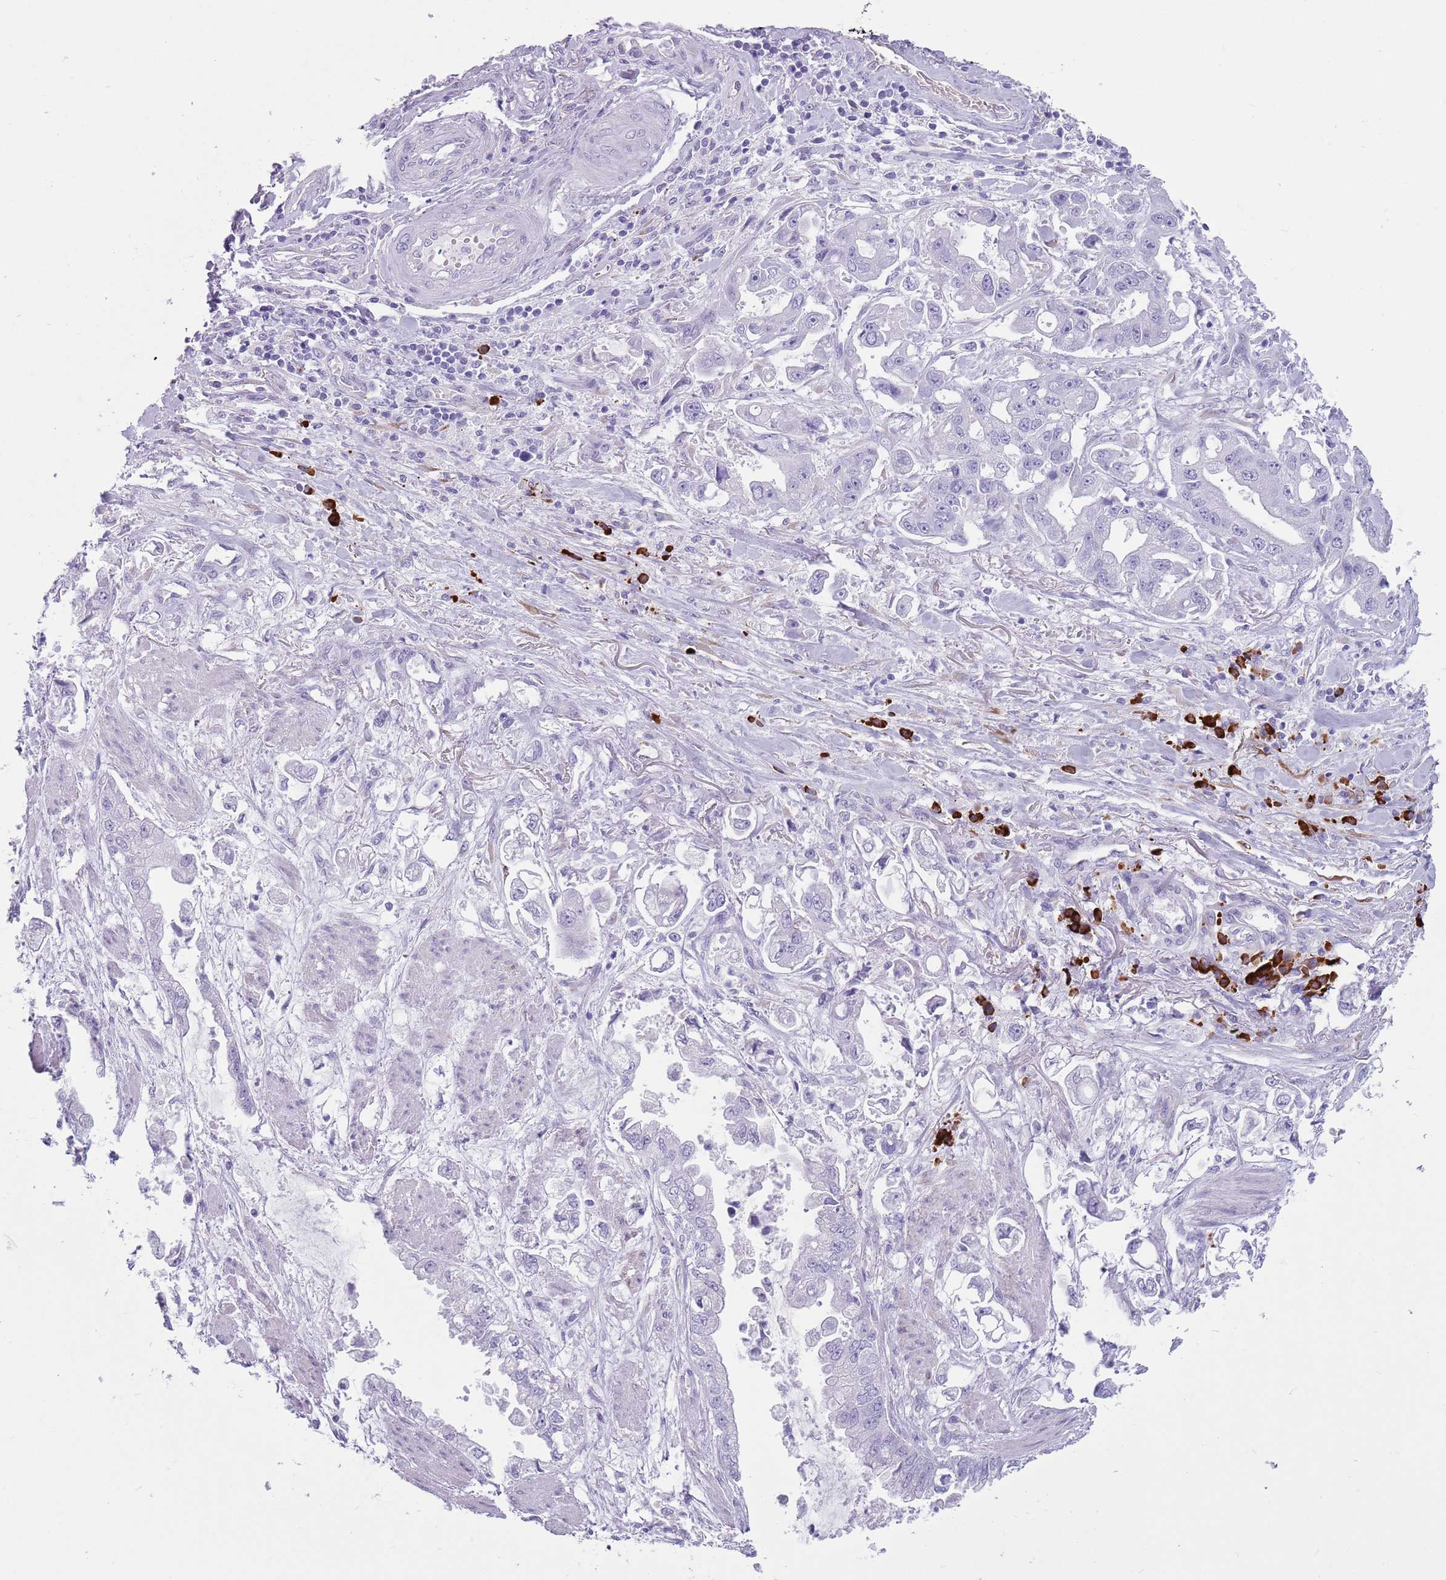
{"staining": {"intensity": "negative", "quantity": "none", "location": "none"}, "tissue": "stomach cancer", "cell_type": "Tumor cells", "image_type": "cancer", "snomed": [{"axis": "morphology", "description": "Adenocarcinoma, NOS"}, {"axis": "topography", "description": "Stomach"}], "caption": "High magnification brightfield microscopy of adenocarcinoma (stomach) stained with DAB (3,3'-diaminobenzidine) (brown) and counterstained with hematoxylin (blue): tumor cells show no significant expression.", "gene": "LY6G5B", "patient": {"sex": "male", "age": 62}}